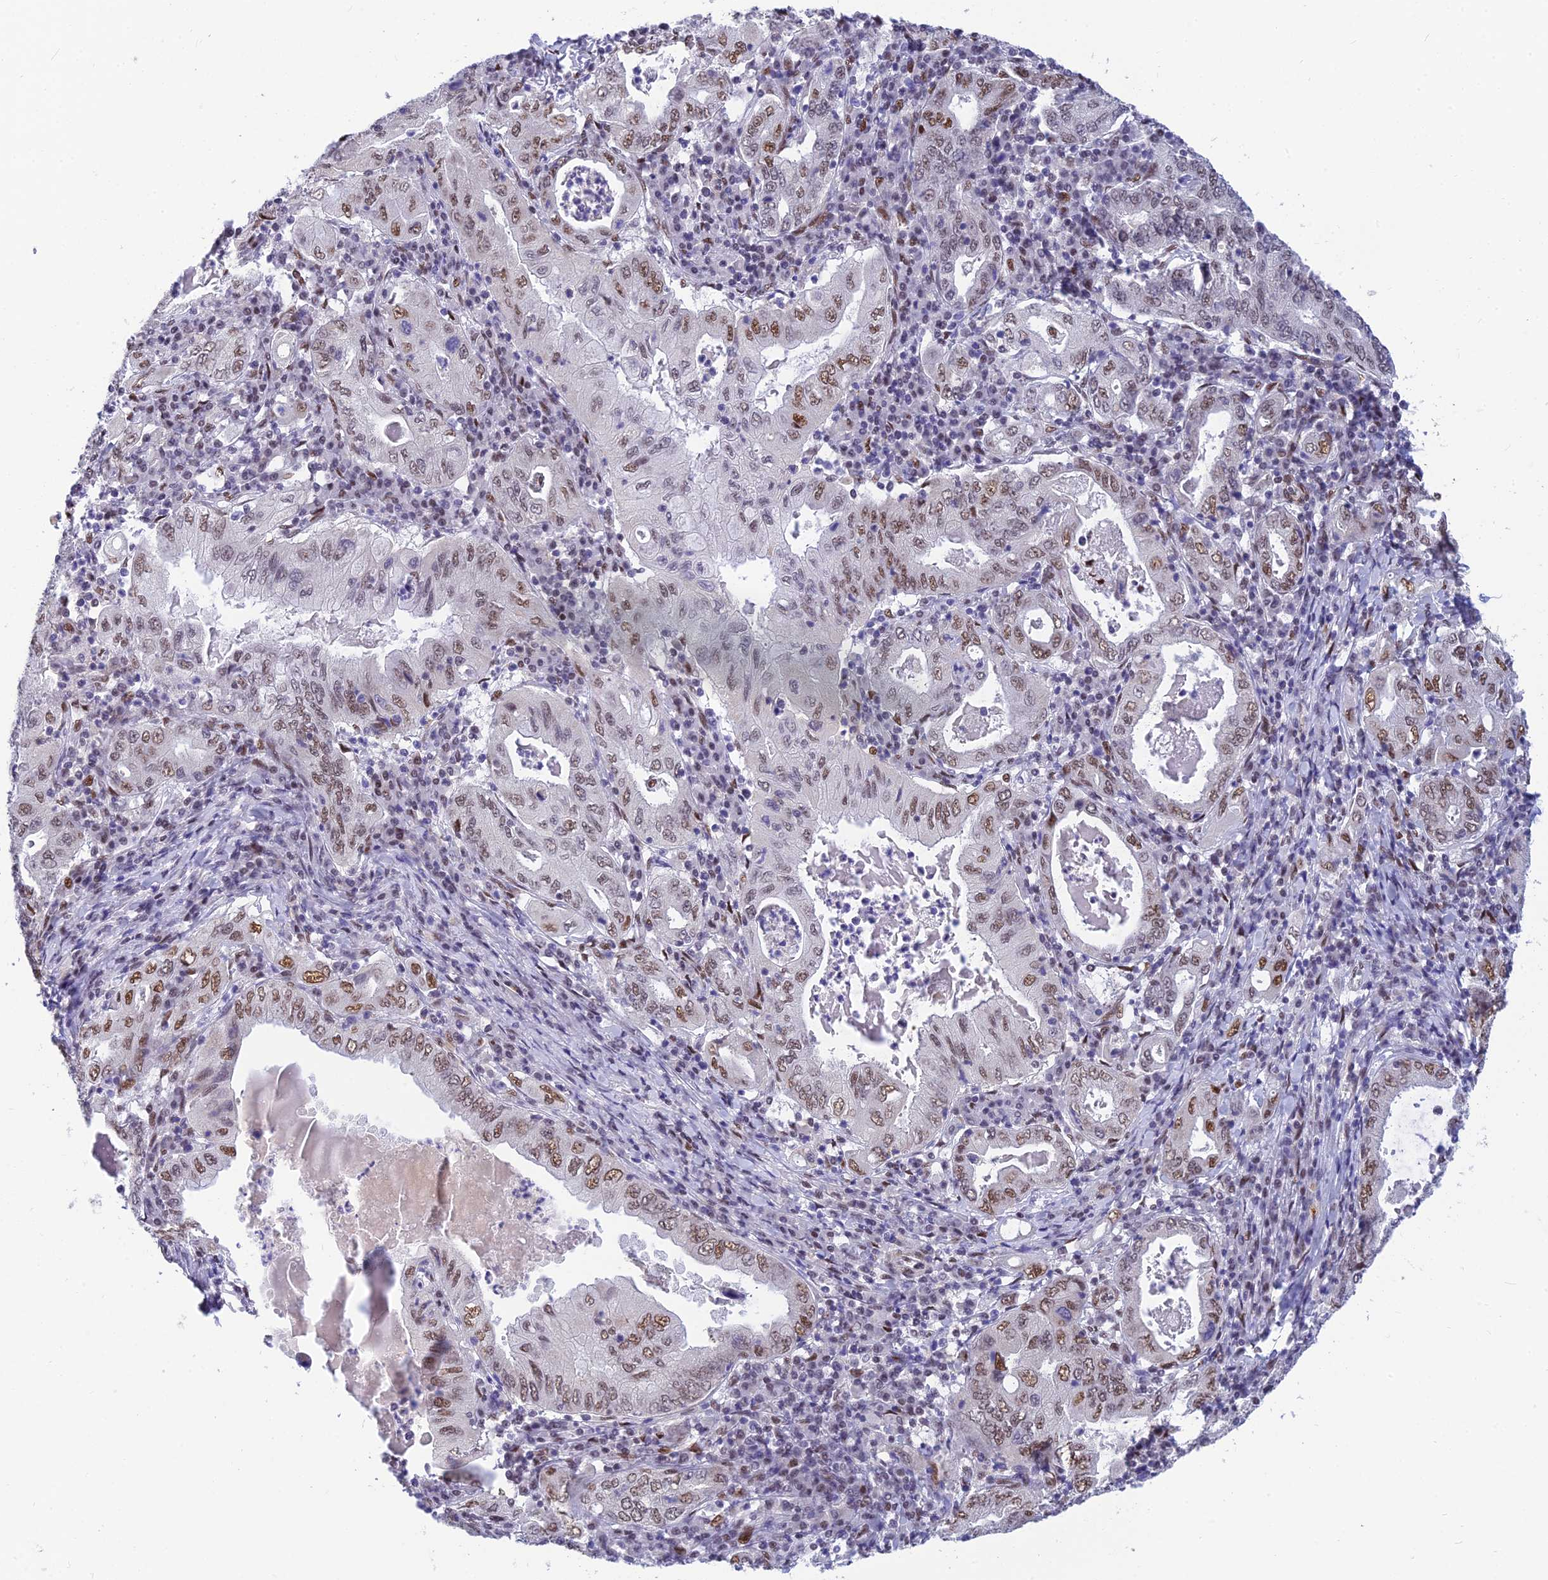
{"staining": {"intensity": "moderate", "quantity": "25%-75%", "location": "nuclear"}, "tissue": "stomach cancer", "cell_type": "Tumor cells", "image_type": "cancer", "snomed": [{"axis": "morphology", "description": "Normal tissue, NOS"}, {"axis": "morphology", "description": "Adenocarcinoma, NOS"}, {"axis": "topography", "description": "Esophagus"}, {"axis": "topography", "description": "Stomach, upper"}, {"axis": "topography", "description": "Peripheral nerve tissue"}], "caption": "IHC (DAB (3,3'-diaminobenzidine)) staining of human stomach adenocarcinoma displays moderate nuclear protein expression in approximately 25%-75% of tumor cells.", "gene": "CLK4", "patient": {"sex": "male", "age": 62}}